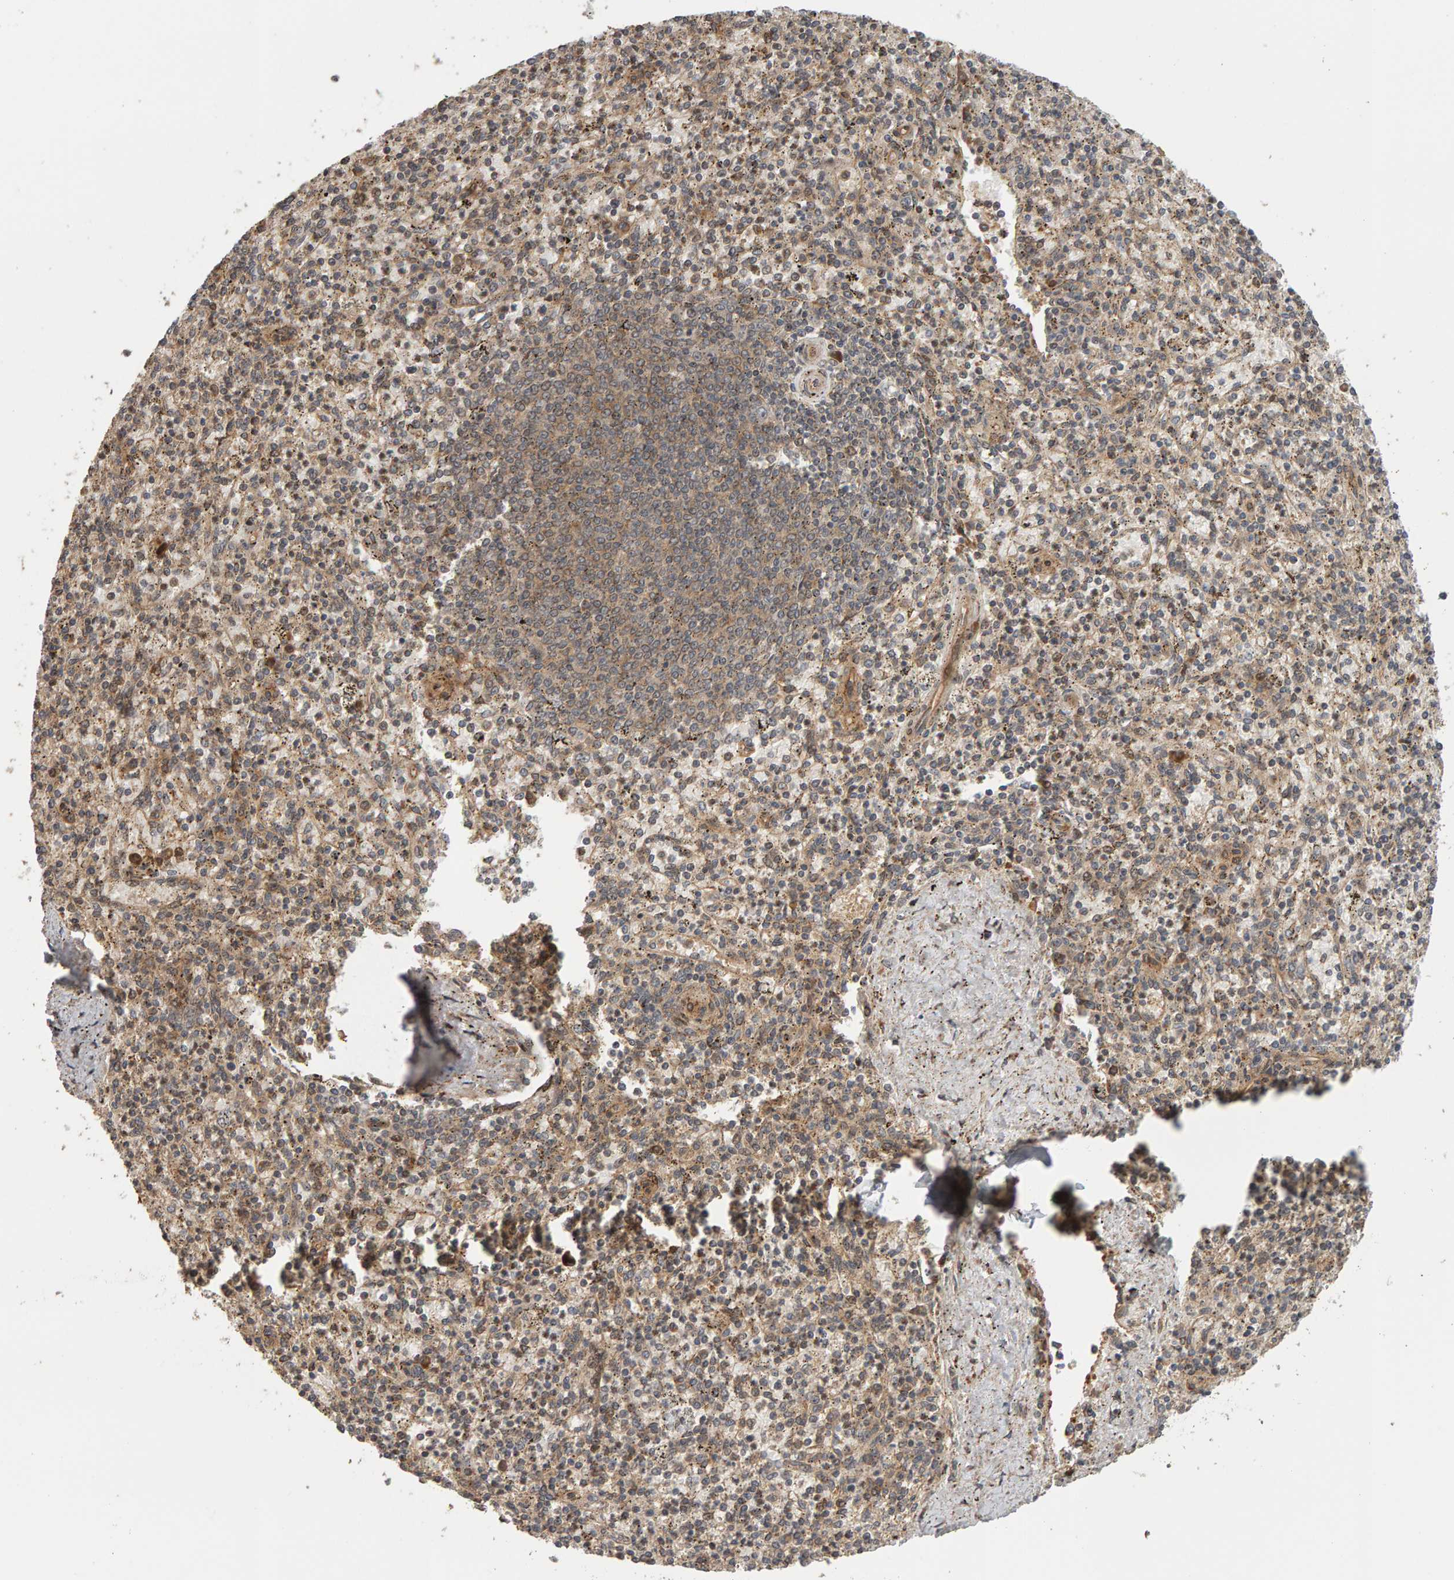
{"staining": {"intensity": "moderate", "quantity": "25%-75%", "location": "cytoplasmic/membranous"}, "tissue": "spleen", "cell_type": "Cells in red pulp", "image_type": "normal", "snomed": [{"axis": "morphology", "description": "Normal tissue, NOS"}, {"axis": "topography", "description": "Spleen"}], "caption": "Protein expression analysis of unremarkable human spleen reveals moderate cytoplasmic/membranous positivity in approximately 25%-75% of cells in red pulp. The protein is stained brown, and the nuclei are stained in blue (DAB (3,3'-diaminobenzidine) IHC with brightfield microscopy, high magnification).", "gene": "ZFAND1", "patient": {"sex": "male", "age": 72}}